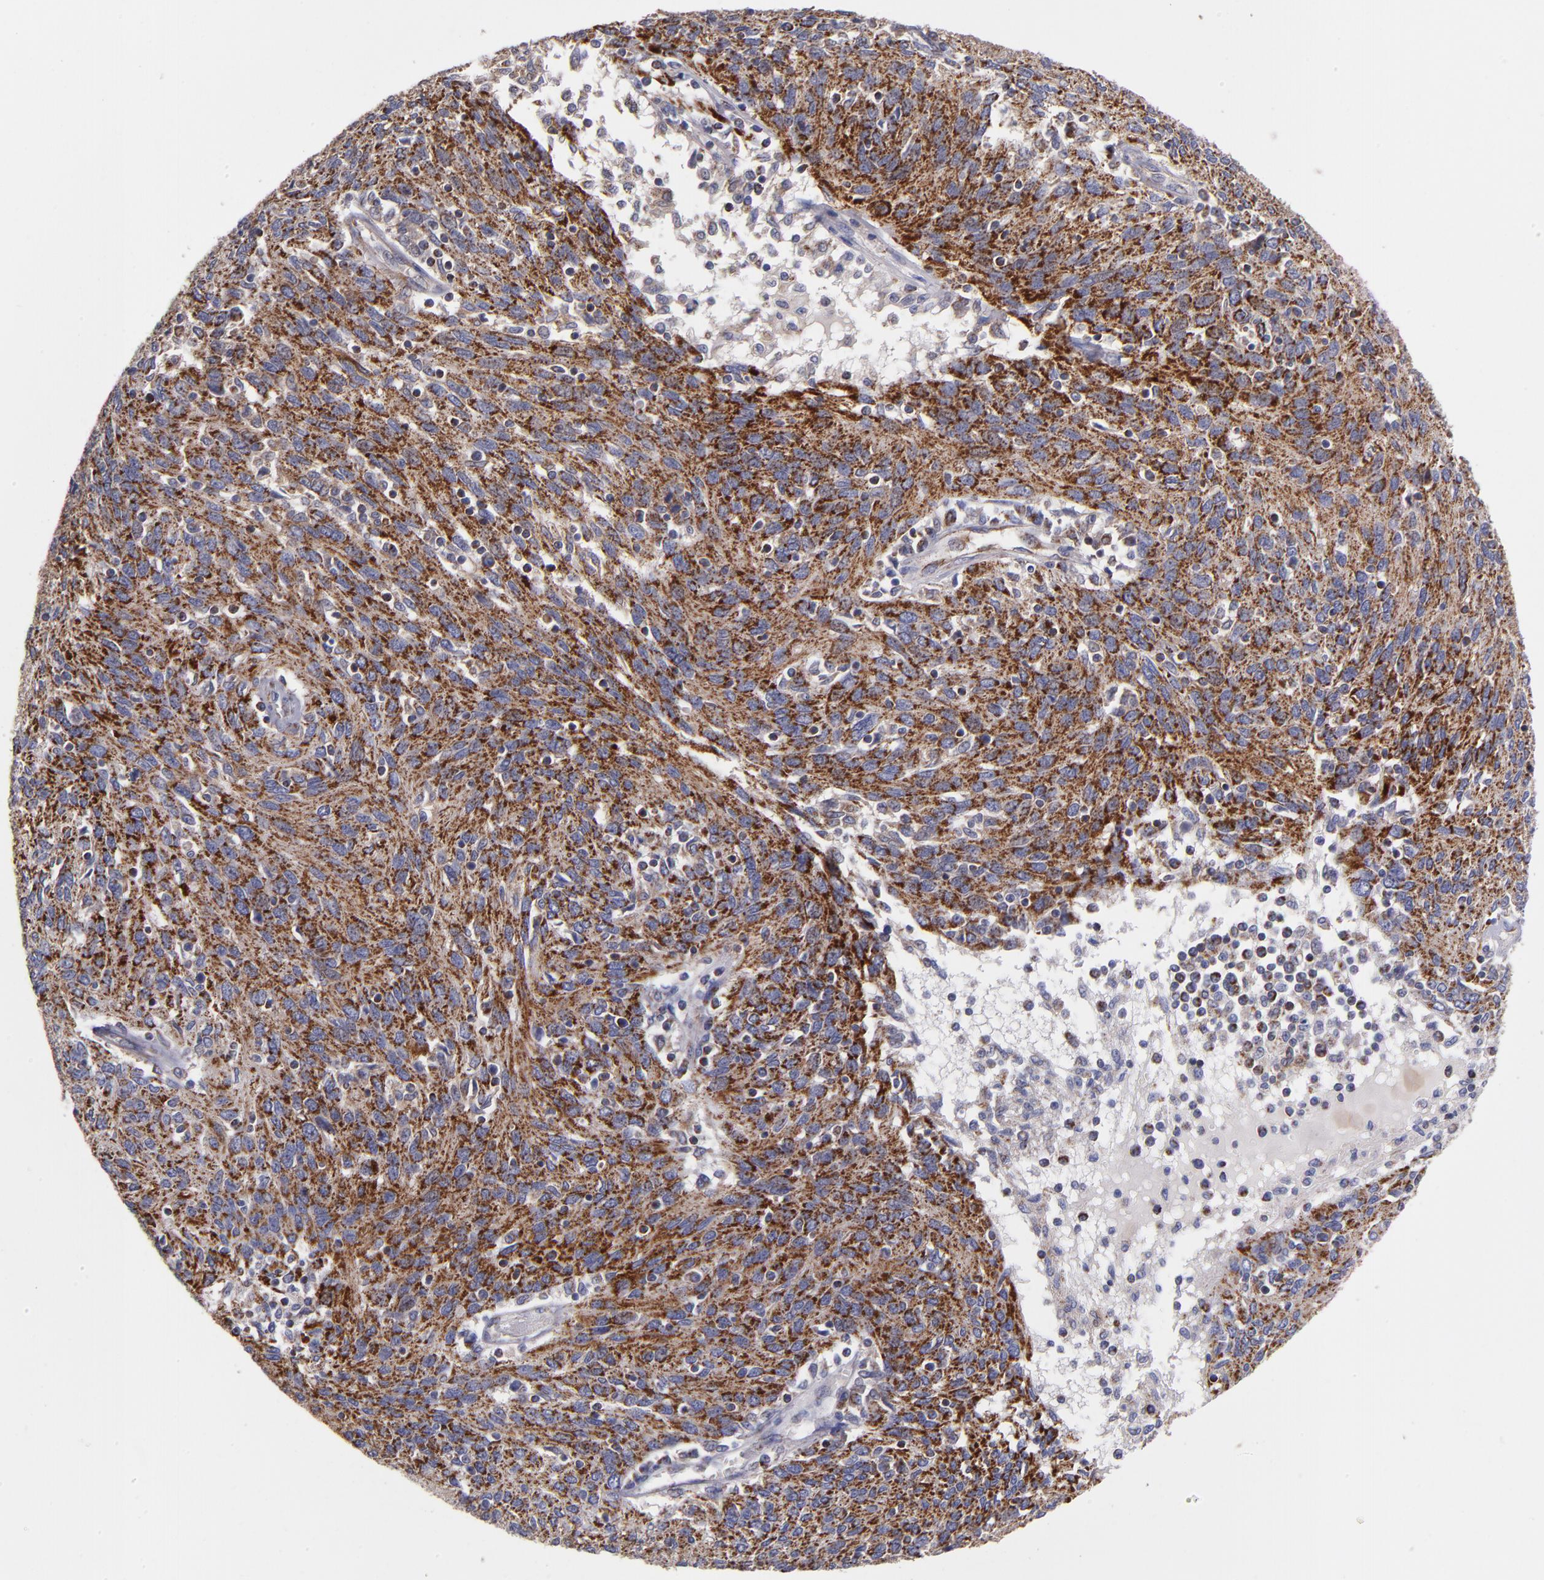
{"staining": {"intensity": "moderate", "quantity": ">75%", "location": "cytoplasmic/membranous"}, "tissue": "ovarian cancer", "cell_type": "Tumor cells", "image_type": "cancer", "snomed": [{"axis": "morphology", "description": "Carcinoma, endometroid"}, {"axis": "topography", "description": "Ovary"}], "caption": "Protein staining of ovarian endometroid carcinoma tissue reveals moderate cytoplasmic/membranous positivity in about >75% of tumor cells.", "gene": "CLTA", "patient": {"sex": "female", "age": 50}}